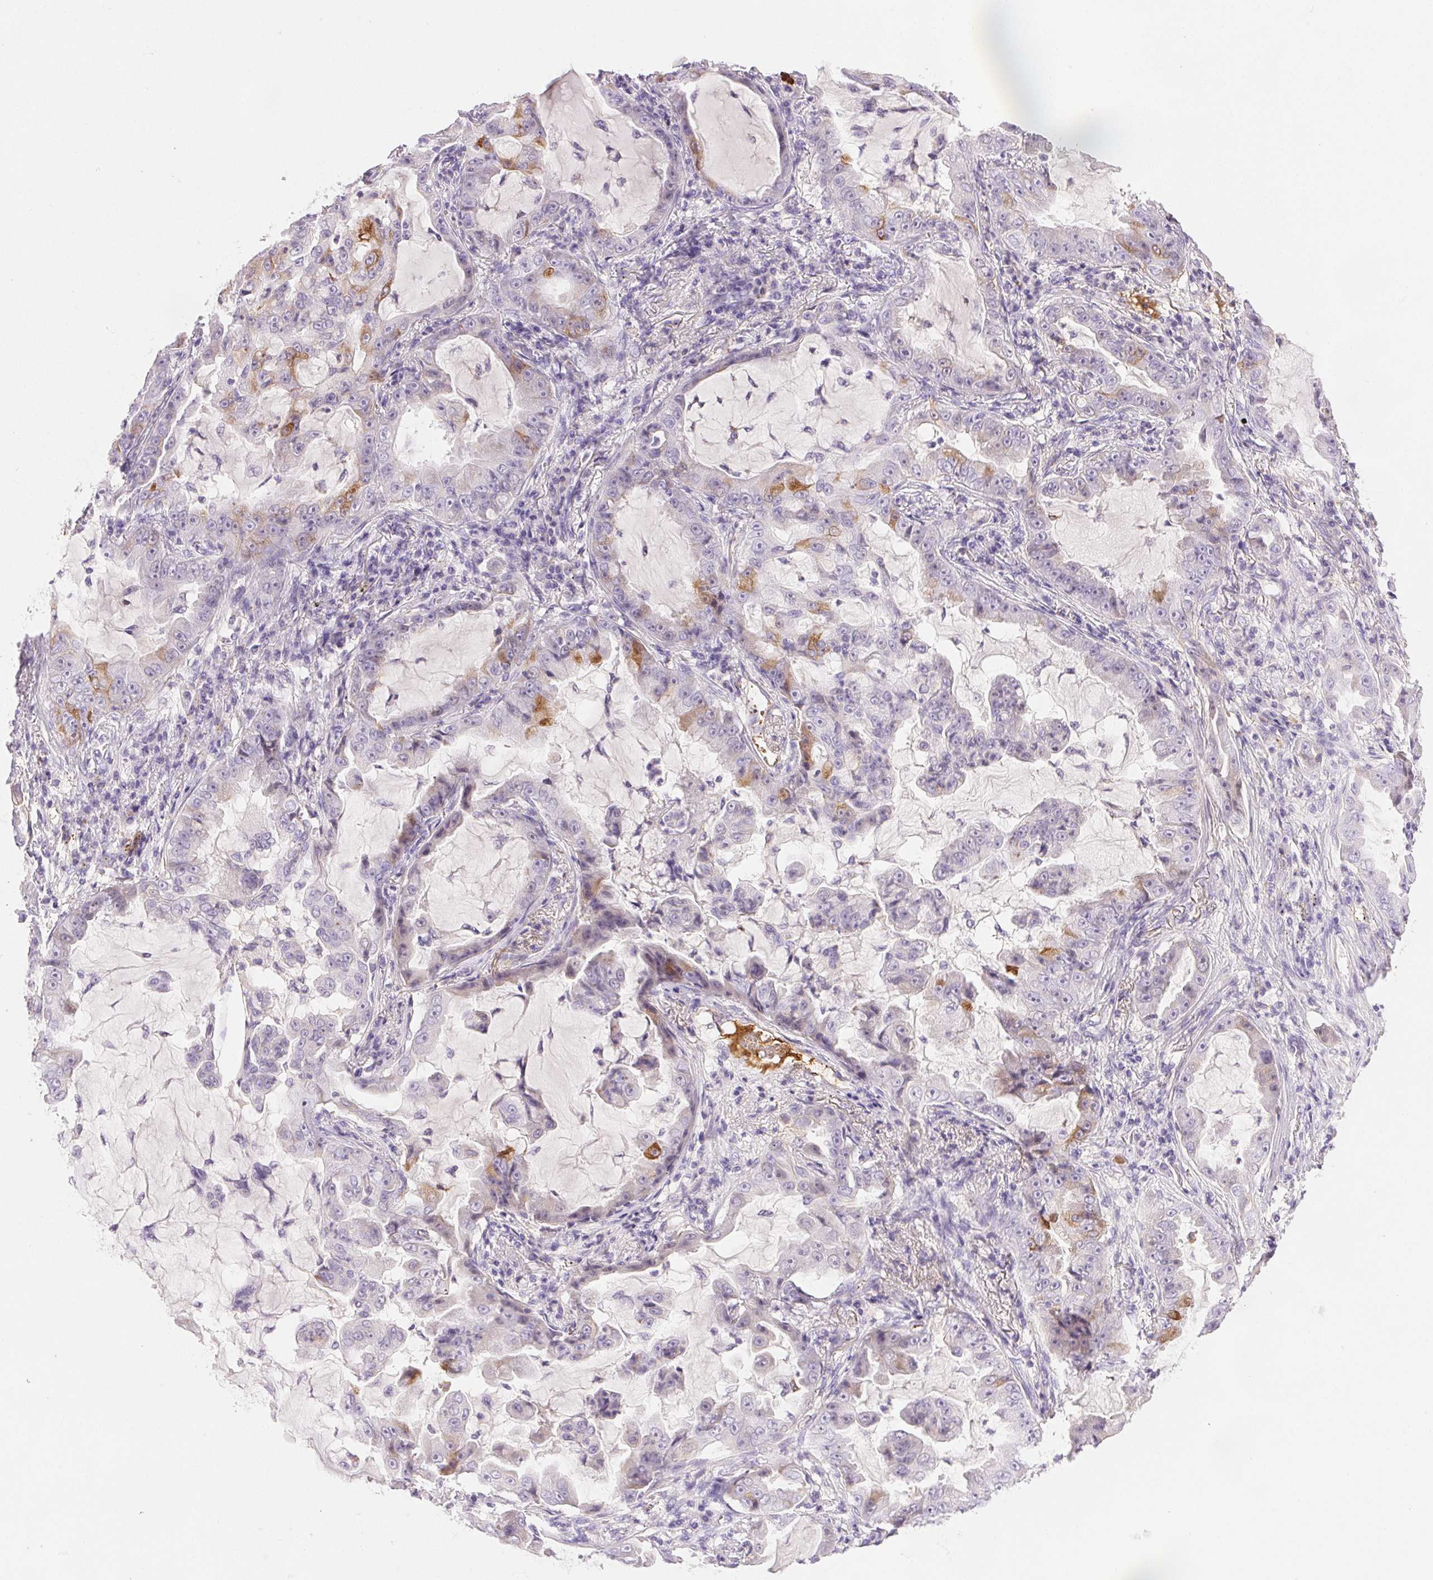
{"staining": {"intensity": "moderate", "quantity": "<25%", "location": "cytoplasmic/membranous"}, "tissue": "lung cancer", "cell_type": "Tumor cells", "image_type": "cancer", "snomed": [{"axis": "morphology", "description": "Adenocarcinoma, NOS"}, {"axis": "topography", "description": "Lung"}], "caption": "Adenocarcinoma (lung) stained for a protein (brown) demonstrates moderate cytoplasmic/membranous positive positivity in approximately <25% of tumor cells.", "gene": "FGA", "patient": {"sex": "female", "age": 52}}